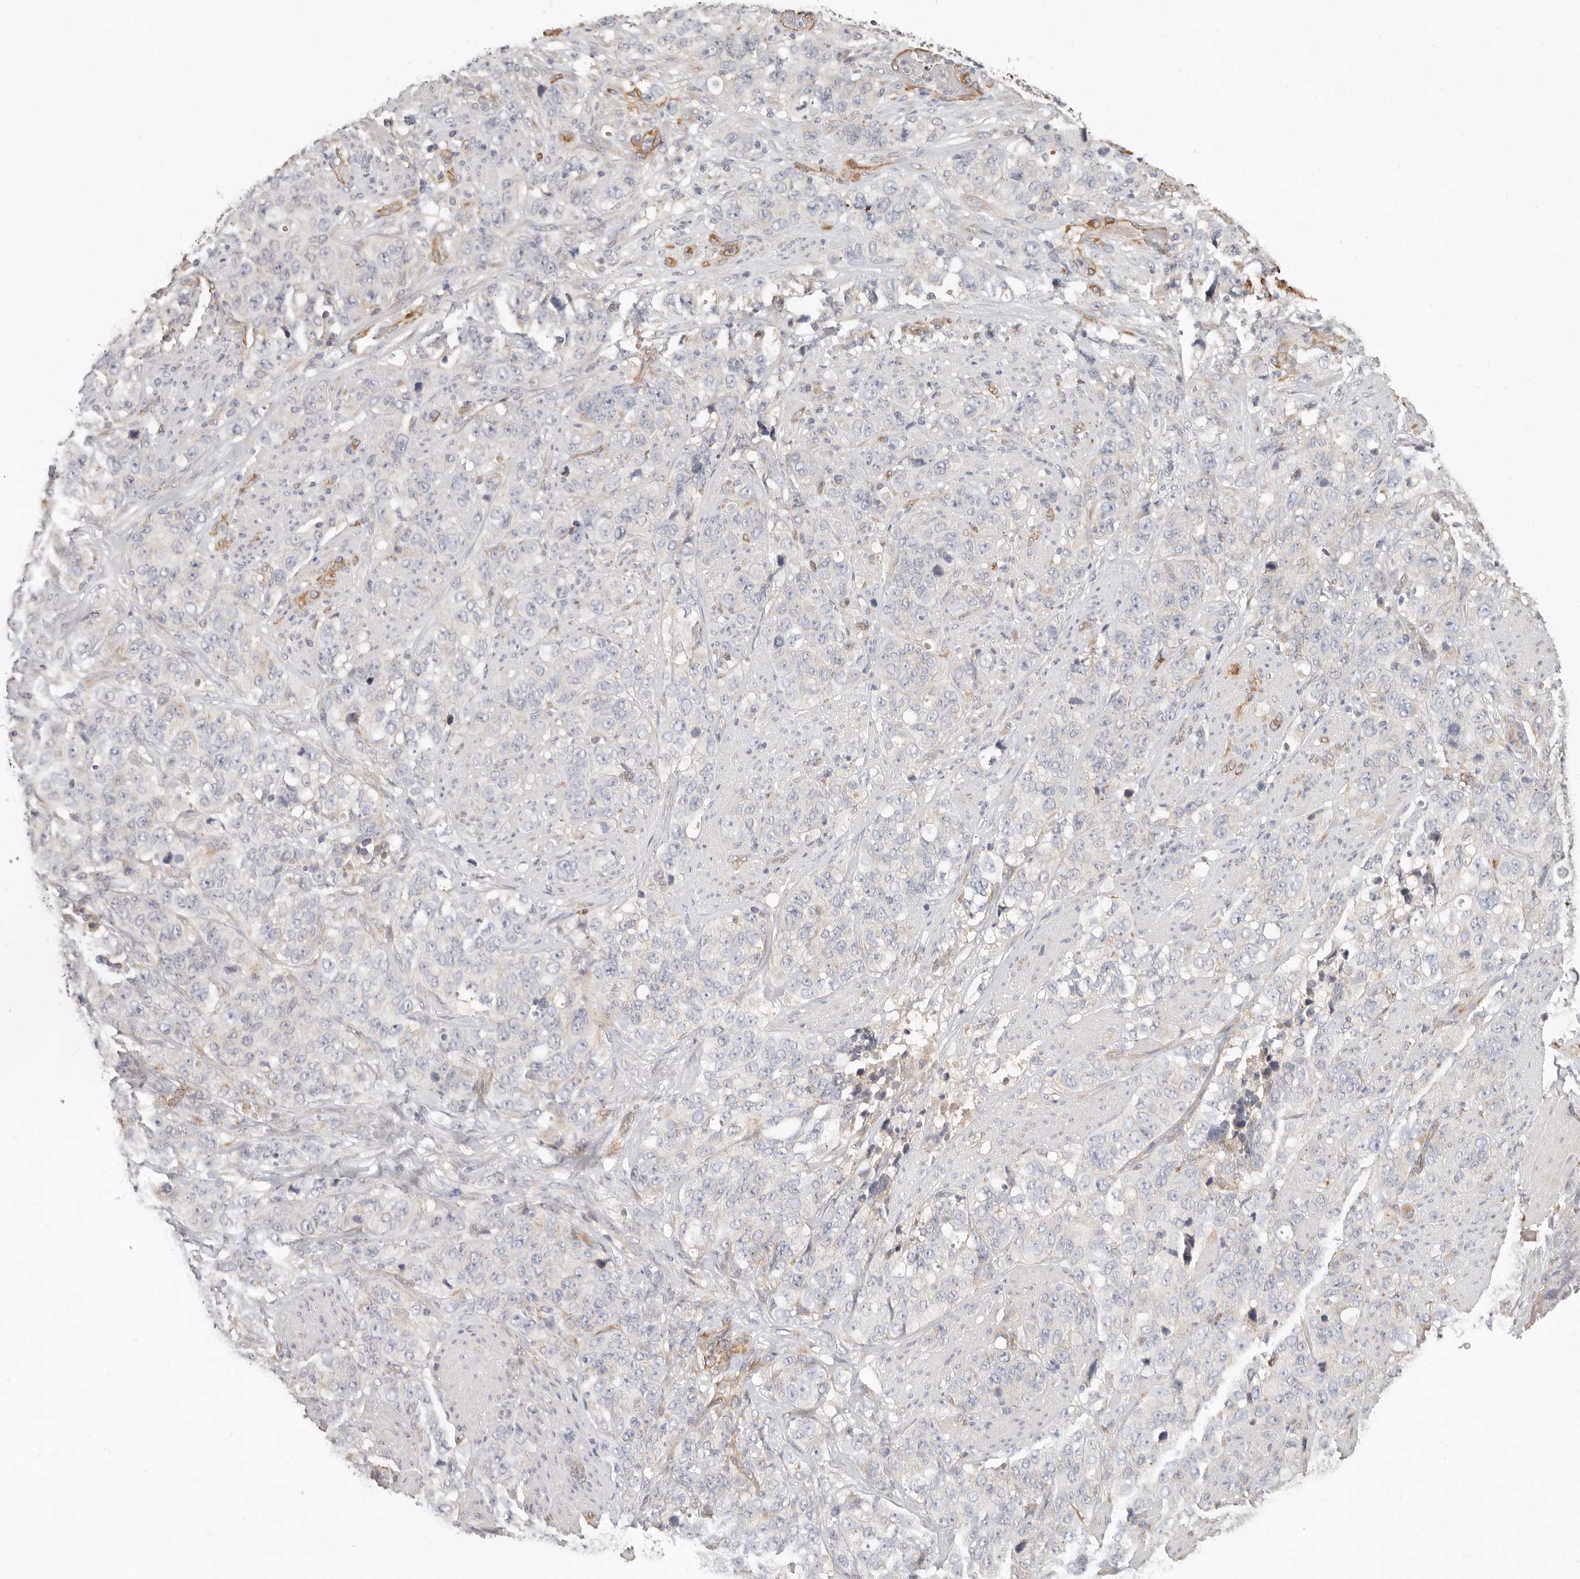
{"staining": {"intensity": "negative", "quantity": "none", "location": "none"}, "tissue": "stomach cancer", "cell_type": "Tumor cells", "image_type": "cancer", "snomed": [{"axis": "morphology", "description": "Adenocarcinoma, NOS"}, {"axis": "topography", "description": "Stomach"}], "caption": "This is a photomicrograph of IHC staining of adenocarcinoma (stomach), which shows no positivity in tumor cells.", "gene": "SPRING1", "patient": {"sex": "male", "age": 48}}